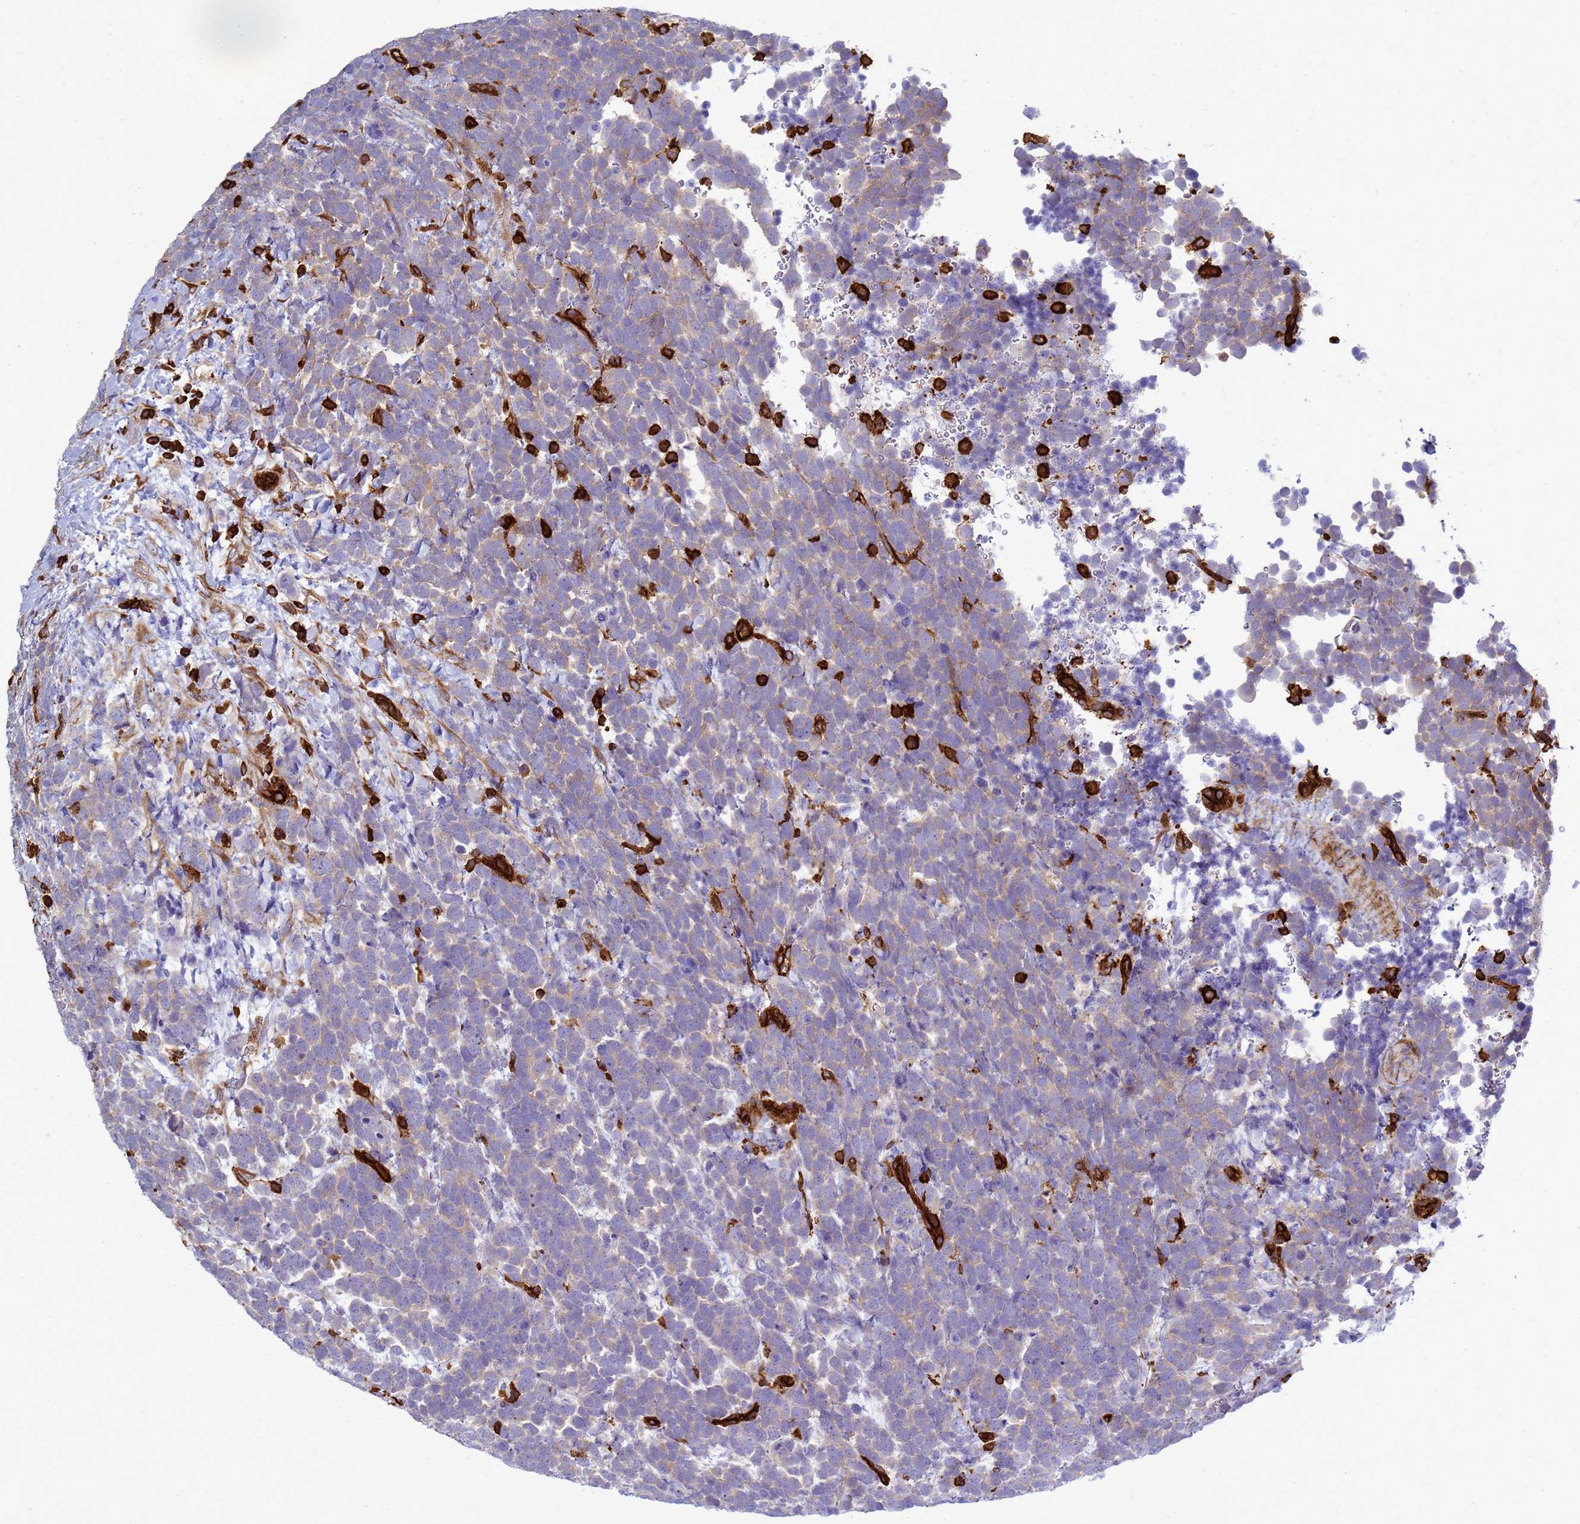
{"staining": {"intensity": "negative", "quantity": "none", "location": "none"}, "tissue": "urothelial cancer", "cell_type": "Tumor cells", "image_type": "cancer", "snomed": [{"axis": "morphology", "description": "Urothelial carcinoma, High grade"}, {"axis": "topography", "description": "Urinary bladder"}], "caption": "Urothelial cancer was stained to show a protein in brown. There is no significant staining in tumor cells. (Immunohistochemistry (ihc), brightfield microscopy, high magnification).", "gene": "ZBTB8OS", "patient": {"sex": "female", "age": 82}}